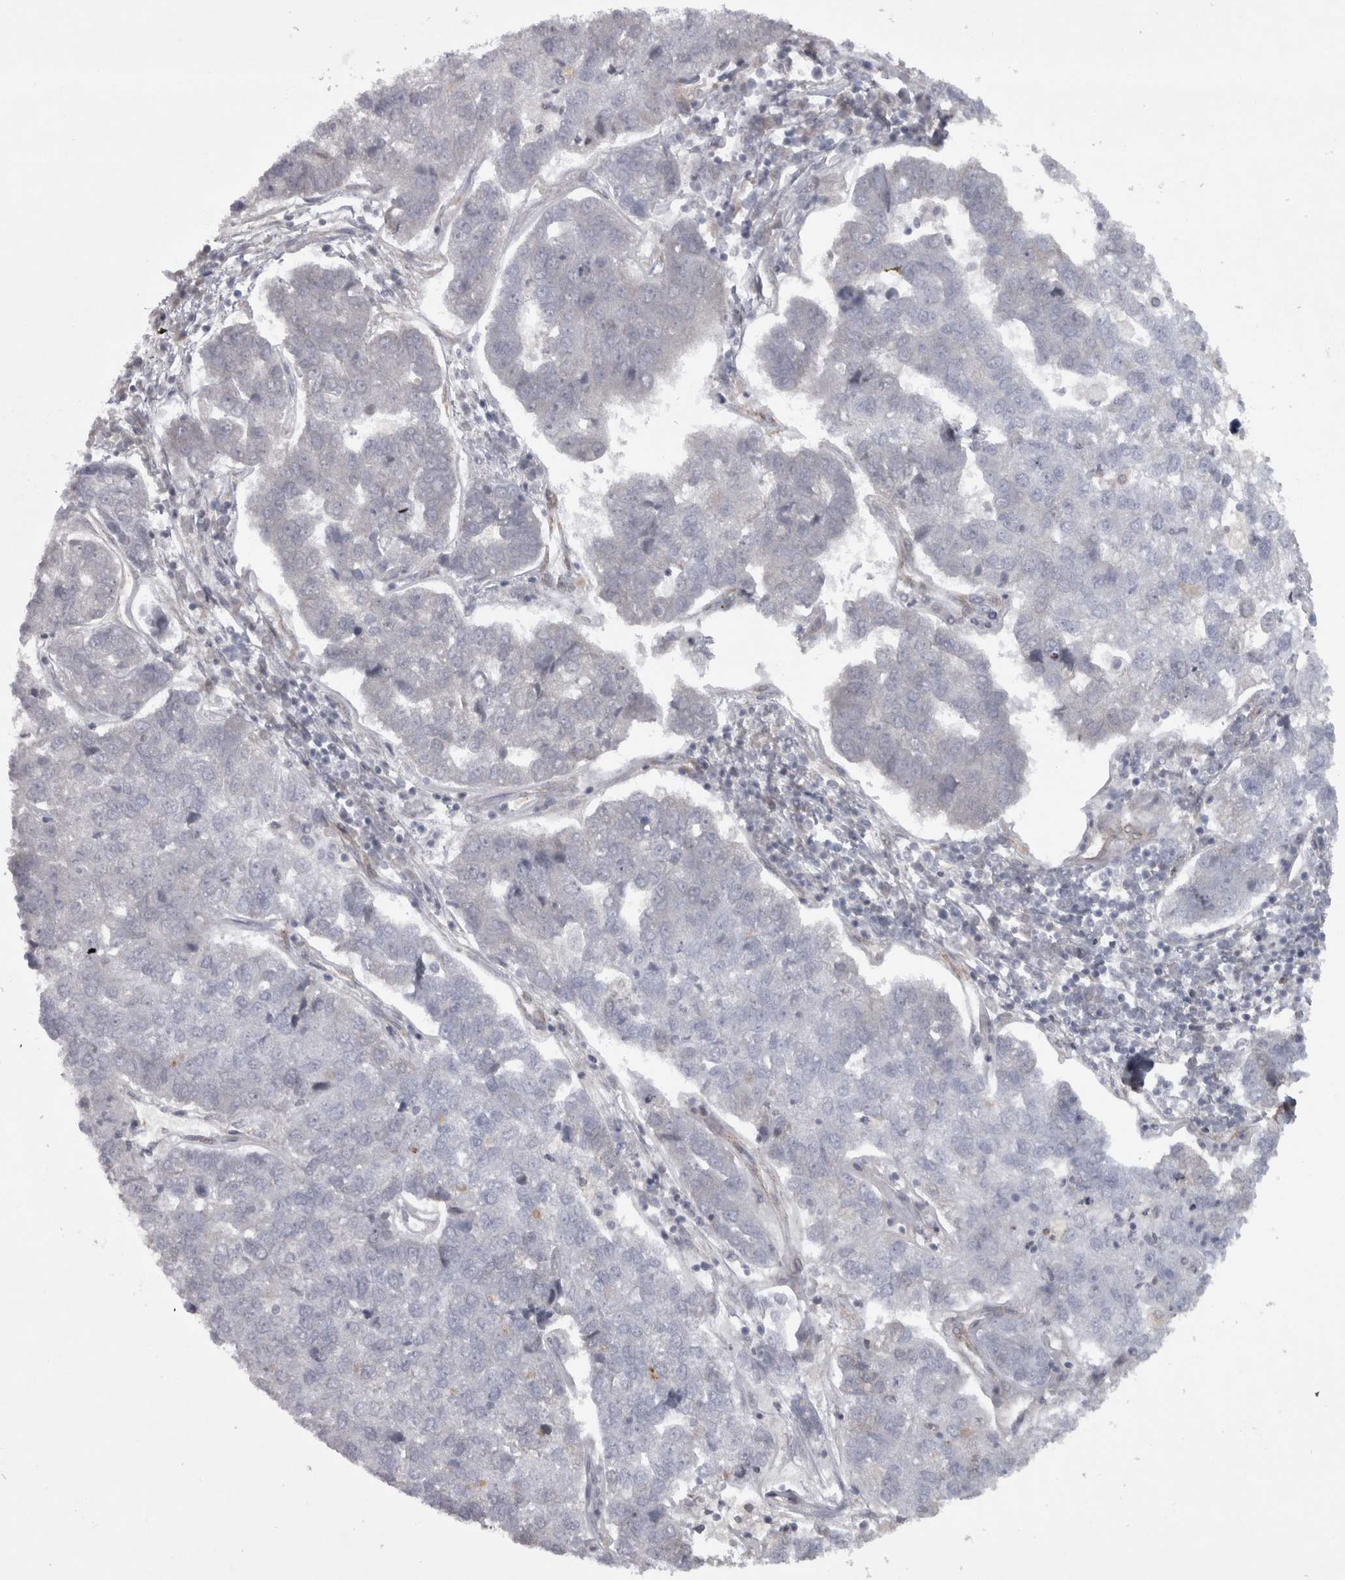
{"staining": {"intensity": "negative", "quantity": "none", "location": "none"}, "tissue": "pancreatic cancer", "cell_type": "Tumor cells", "image_type": "cancer", "snomed": [{"axis": "morphology", "description": "Adenocarcinoma, NOS"}, {"axis": "topography", "description": "Pancreas"}], "caption": "There is no significant staining in tumor cells of pancreatic cancer (adenocarcinoma).", "gene": "PPP1R12B", "patient": {"sex": "female", "age": 61}}